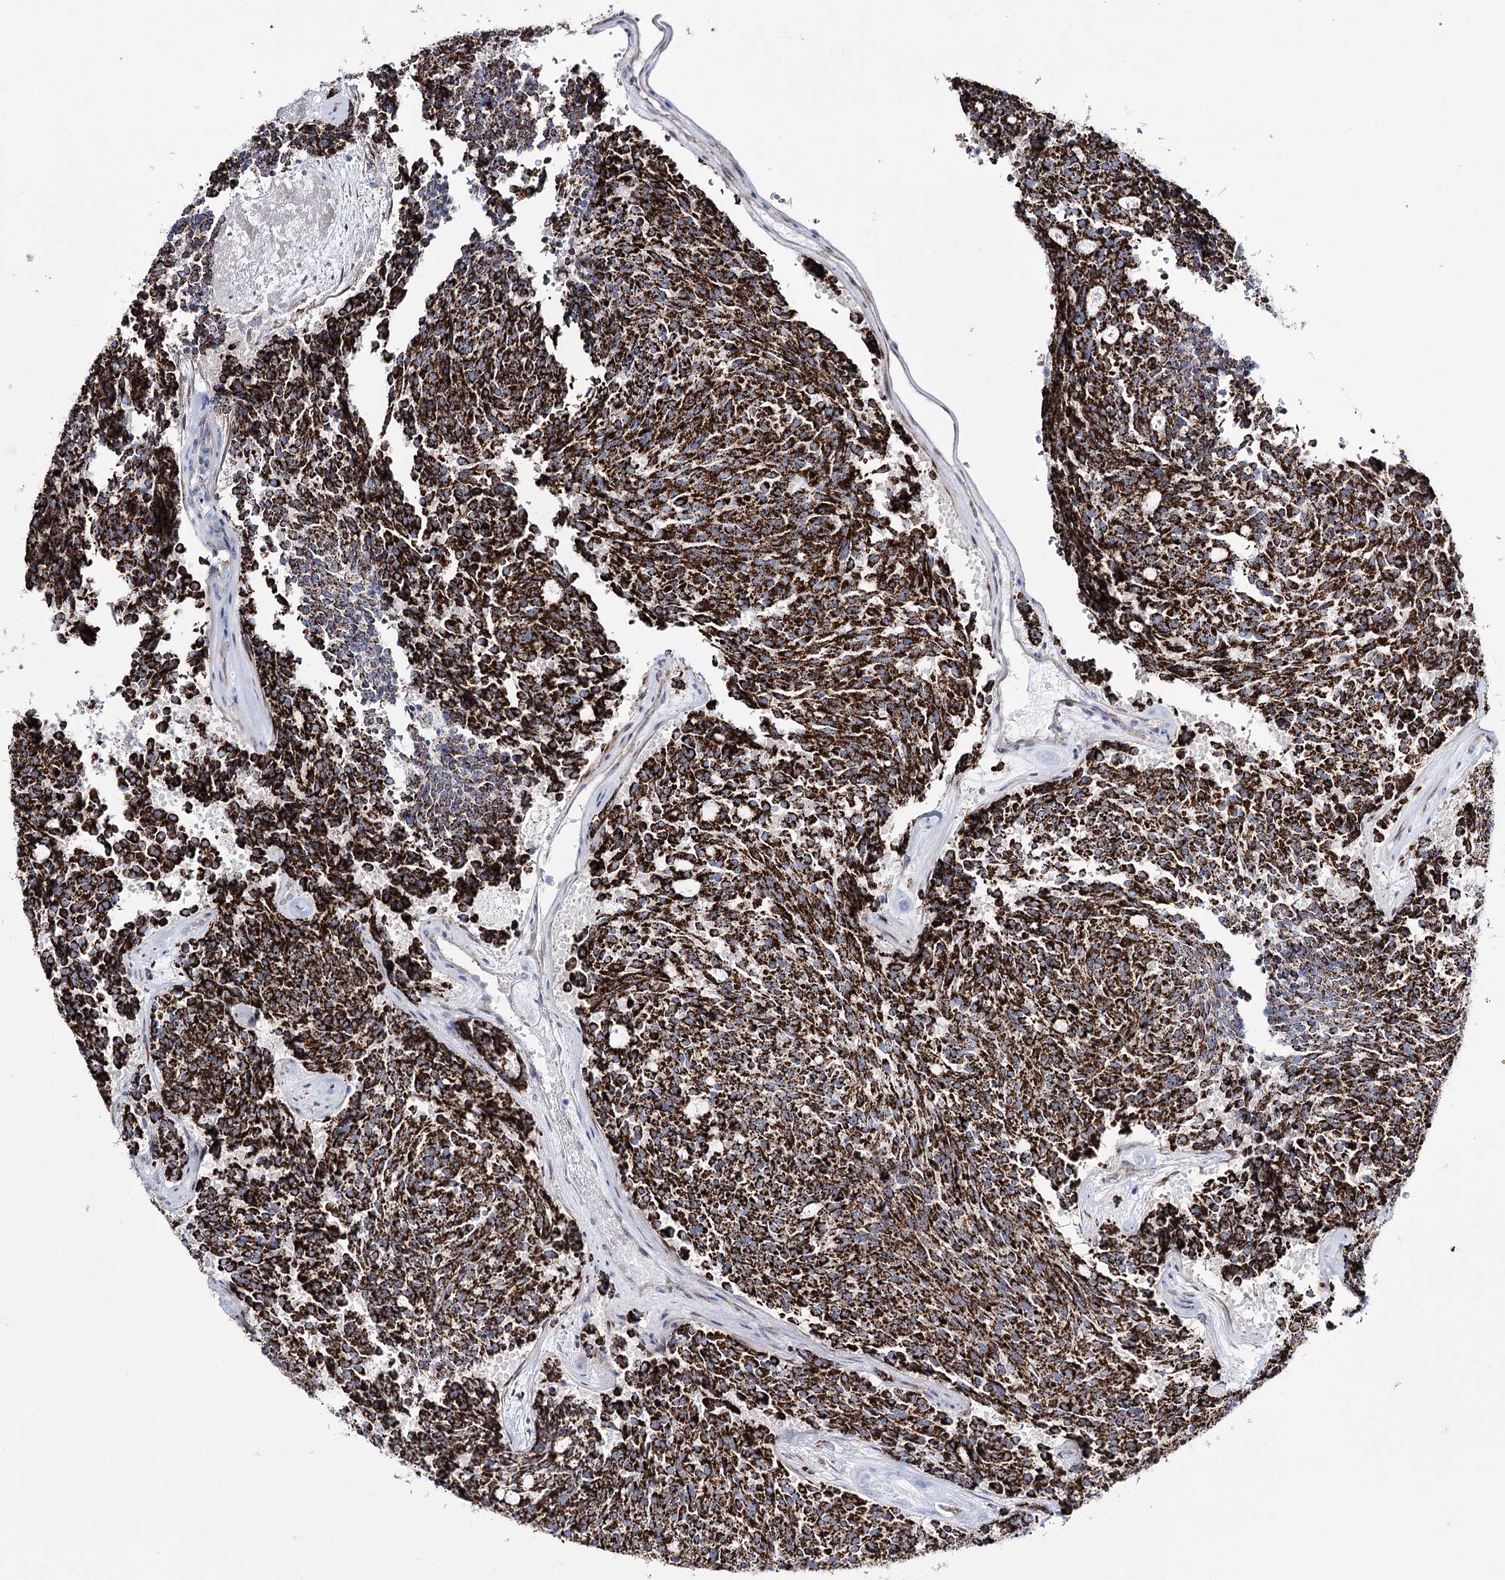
{"staining": {"intensity": "strong", "quantity": ">75%", "location": "cytoplasmic/membranous"}, "tissue": "carcinoid", "cell_type": "Tumor cells", "image_type": "cancer", "snomed": [{"axis": "morphology", "description": "Carcinoid, malignant, NOS"}, {"axis": "topography", "description": "Pancreas"}], "caption": "DAB (3,3'-diaminobenzidine) immunohistochemical staining of carcinoid (malignant) reveals strong cytoplasmic/membranous protein staining in approximately >75% of tumor cells. (DAB IHC with brightfield microscopy, high magnification).", "gene": "METTL5", "patient": {"sex": "female", "age": 54}}